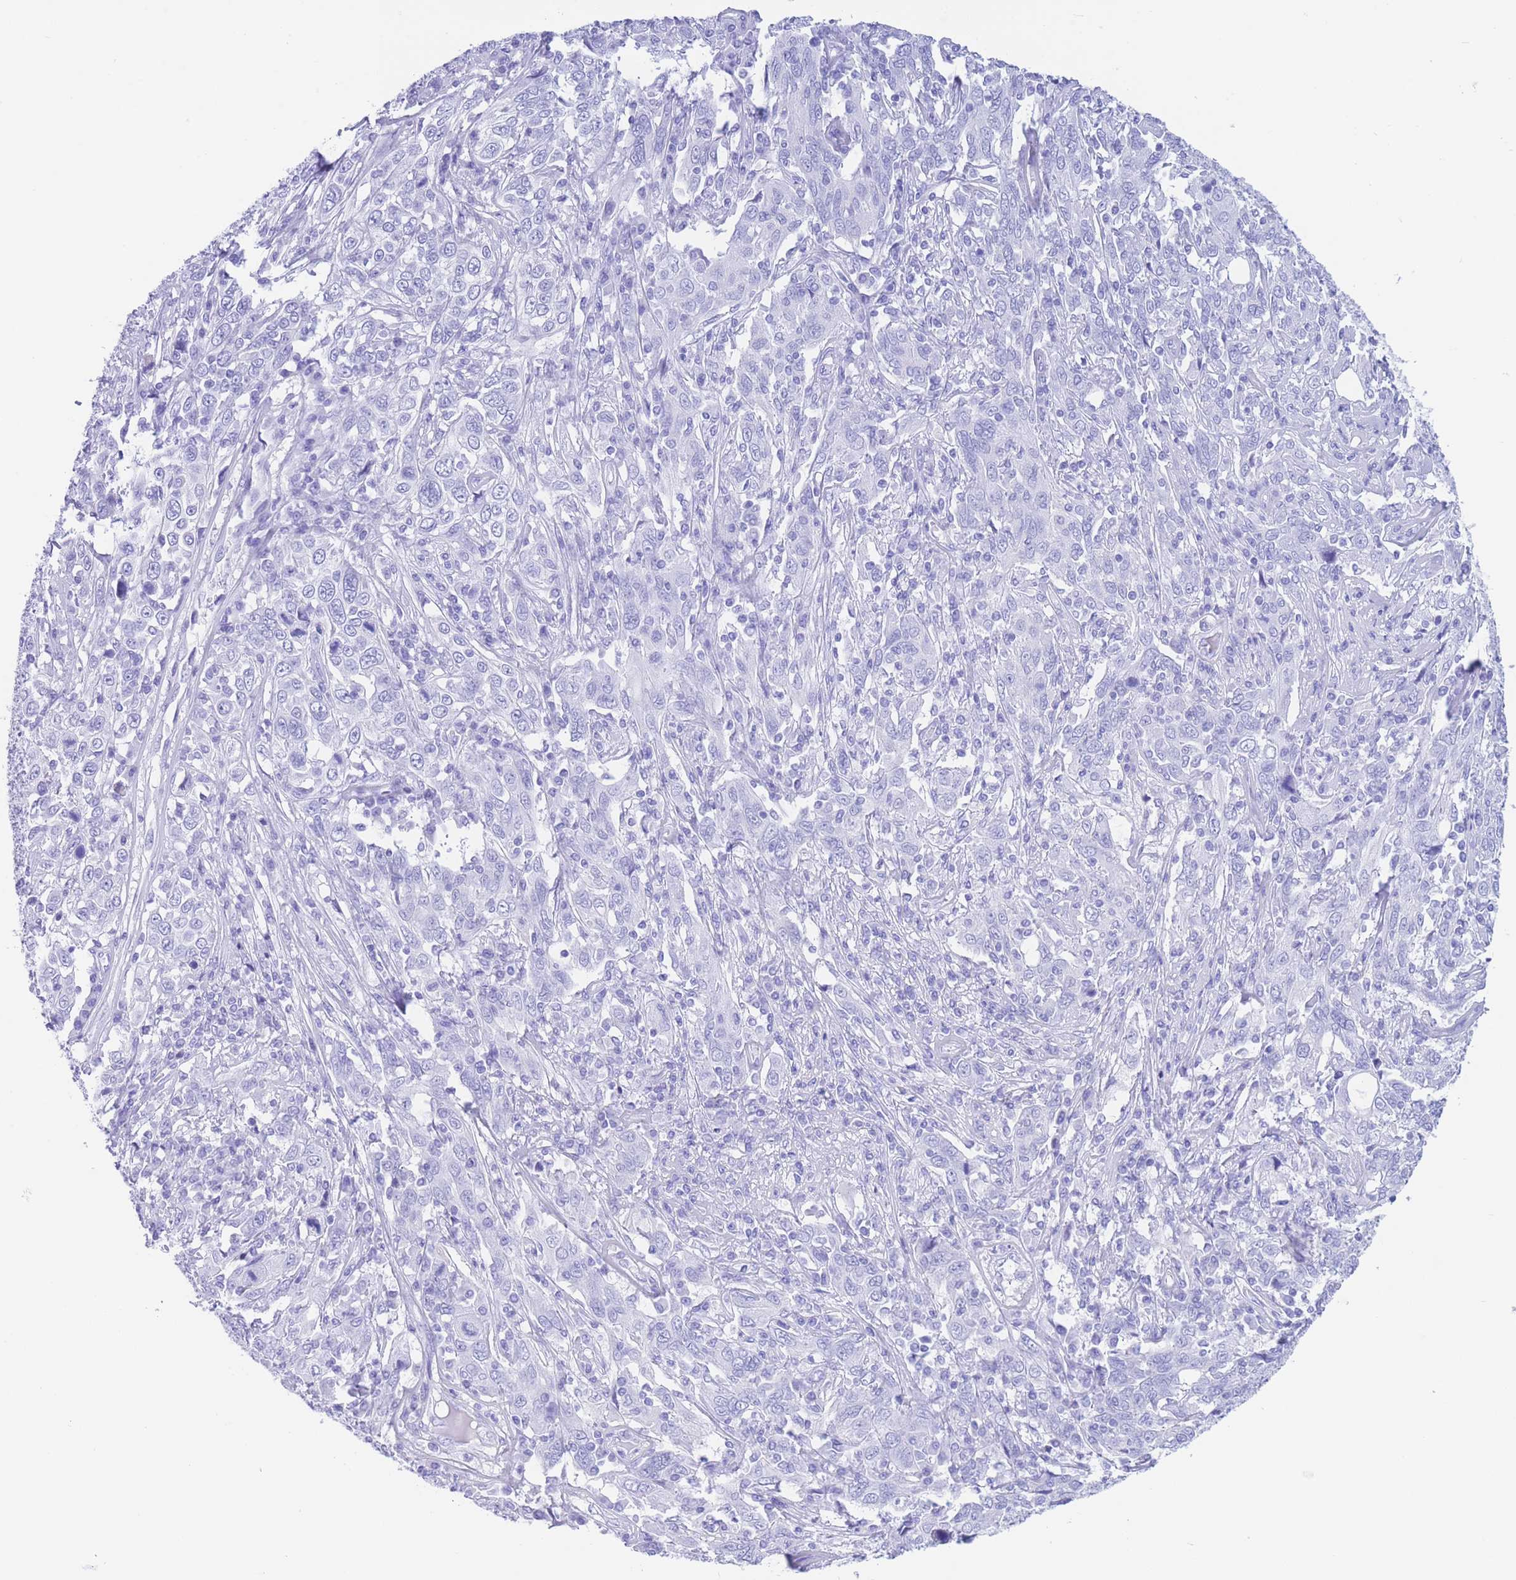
{"staining": {"intensity": "negative", "quantity": "none", "location": "none"}, "tissue": "cervical cancer", "cell_type": "Tumor cells", "image_type": "cancer", "snomed": [{"axis": "morphology", "description": "Squamous cell carcinoma, NOS"}, {"axis": "topography", "description": "Cervix"}], "caption": "Tumor cells are negative for brown protein staining in cervical cancer.", "gene": "SLCO1B3", "patient": {"sex": "female", "age": 46}}